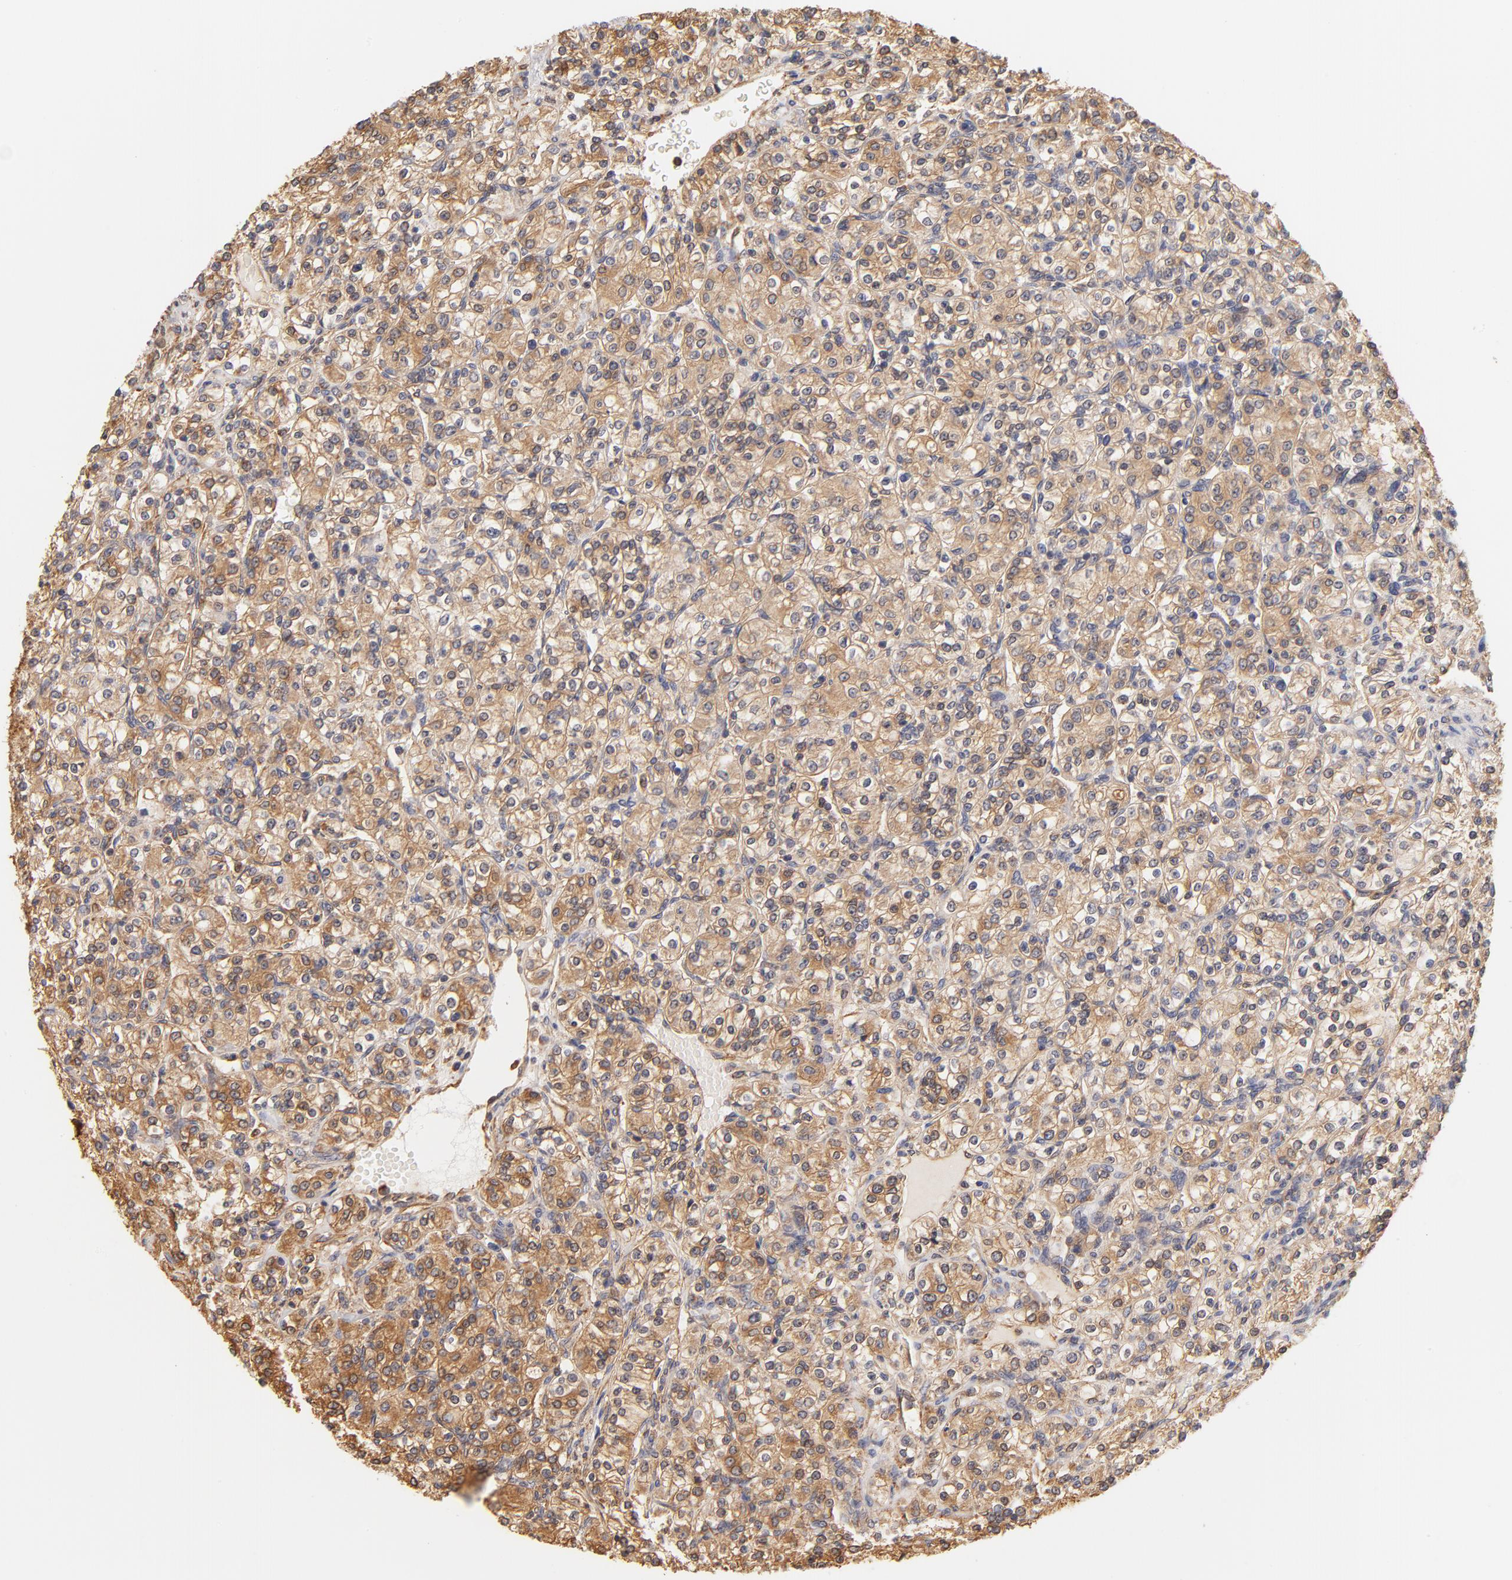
{"staining": {"intensity": "moderate", "quantity": "25%-75%", "location": "cytoplasmic/membranous"}, "tissue": "renal cancer", "cell_type": "Tumor cells", "image_type": "cancer", "snomed": [{"axis": "morphology", "description": "Adenocarcinoma, NOS"}, {"axis": "topography", "description": "Kidney"}], "caption": "Immunohistochemistry image of neoplastic tissue: renal cancer stained using immunohistochemistry (IHC) displays medium levels of moderate protein expression localized specifically in the cytoplasmic/membranous of tumor cells, appearing as a cytoplasmic/membranous brown color.", "gene": "FCMR", "patient": {"sex": "male", "age": 77}}